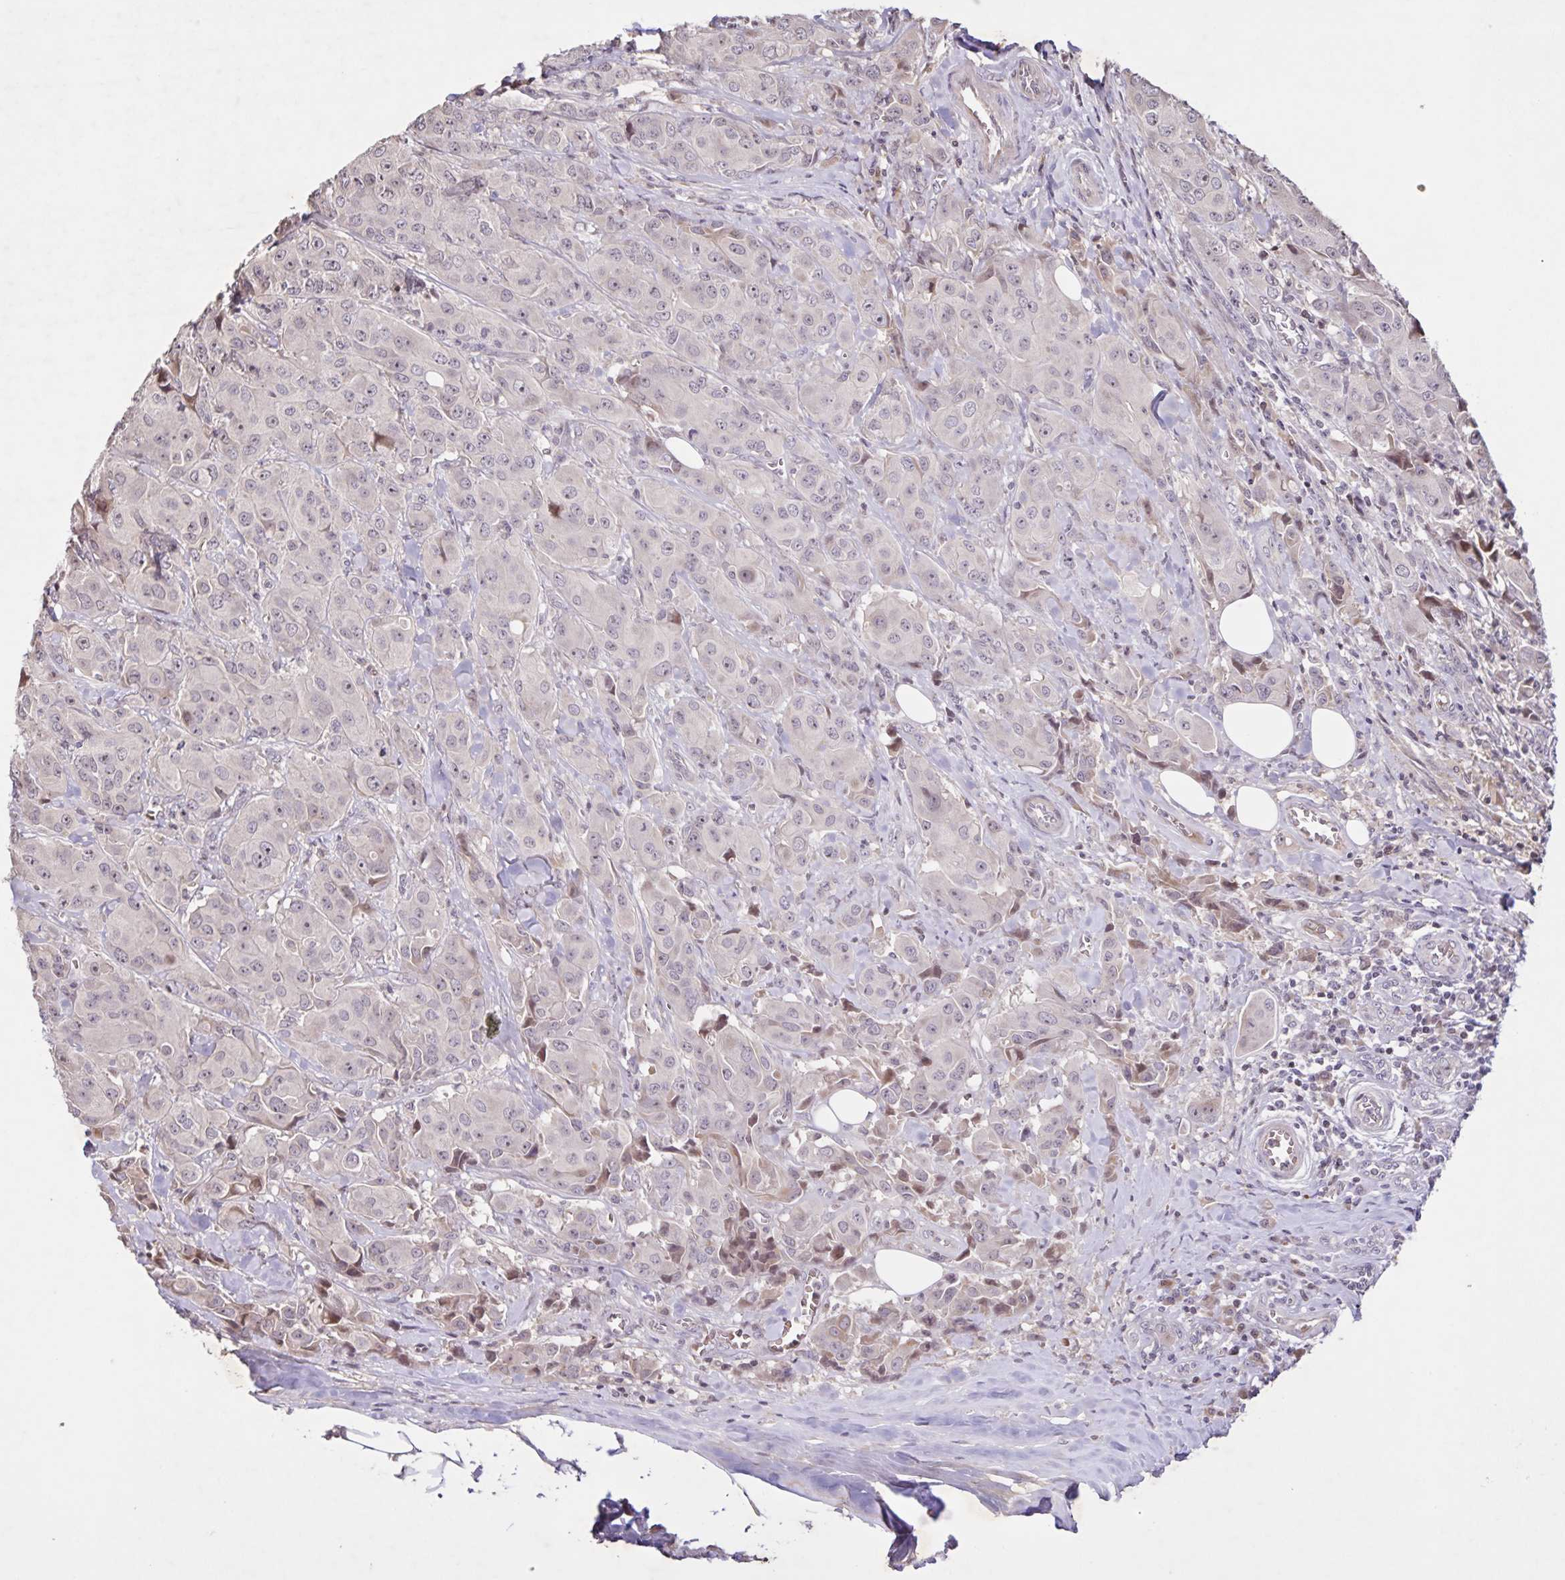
{"staining": {"intensity": "negative", "quantity": "none", "location": "none"}, "tissue": "breast cancer", "cell_type": "Tumor cells", "image_type": "cancer", "snomed": [{"axis": "morphology", "description": "Normal tissue, NOS"}, {"axis": "morphology", "description": "Duct carcinoma"}, {"axis": "topography", "description": "Breast"}], "caption": "IHC histopathology image of human breast cancer stained for a protein (brown), which reveals no positivity in tumor cells. (Stains: DAB immunohistochemistry (IHC) with hematoxylin counter stain, Microscopy: brightfield microscopy at high magnification).", "gene": "GDF2", "patient": {"sex": "female", "age": 43}}